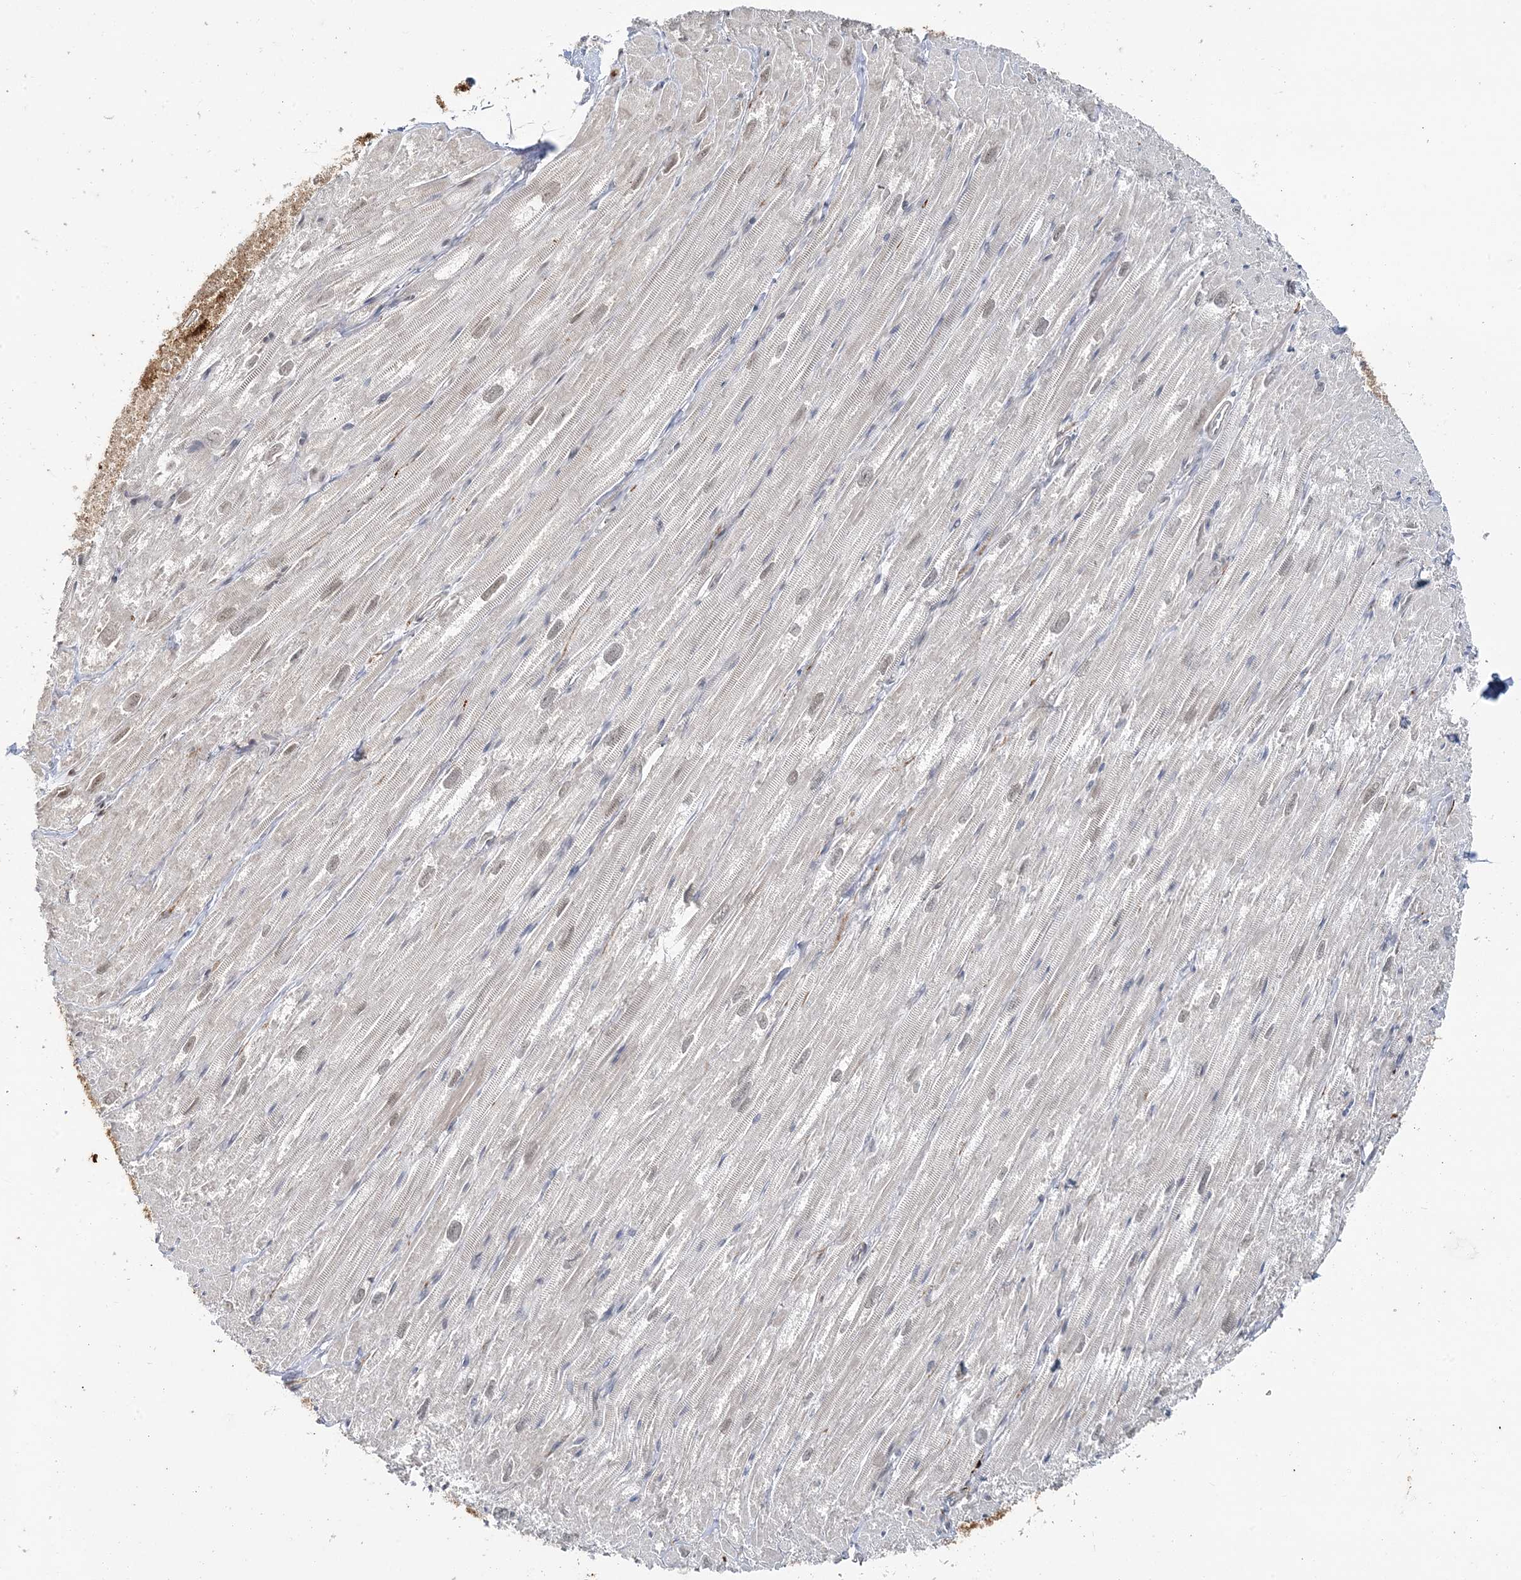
{"staining": {"intensity": "weak", "quantity": "<25%", "location": "nuclear"}, "tissue": "heart muscle", "cell_type": "Cardiomyocytes", "image_type": "normal", "snomed": [{"axis": "morphology", "description": "Normal tissue, NOS"}, {"axis": "topography", "description": "Heart"}], "caption": "The immunohistochemistry image has no significant positivity in cardiomyocytes of heart muscle. The staining was performed using DAB to visualize the protein expression in brown, while the nuclei were stained in blue with hematoxylin (Magnification: 20x).", "gene": "LEXM", "patient": {"sex": "male", "age": 50}}